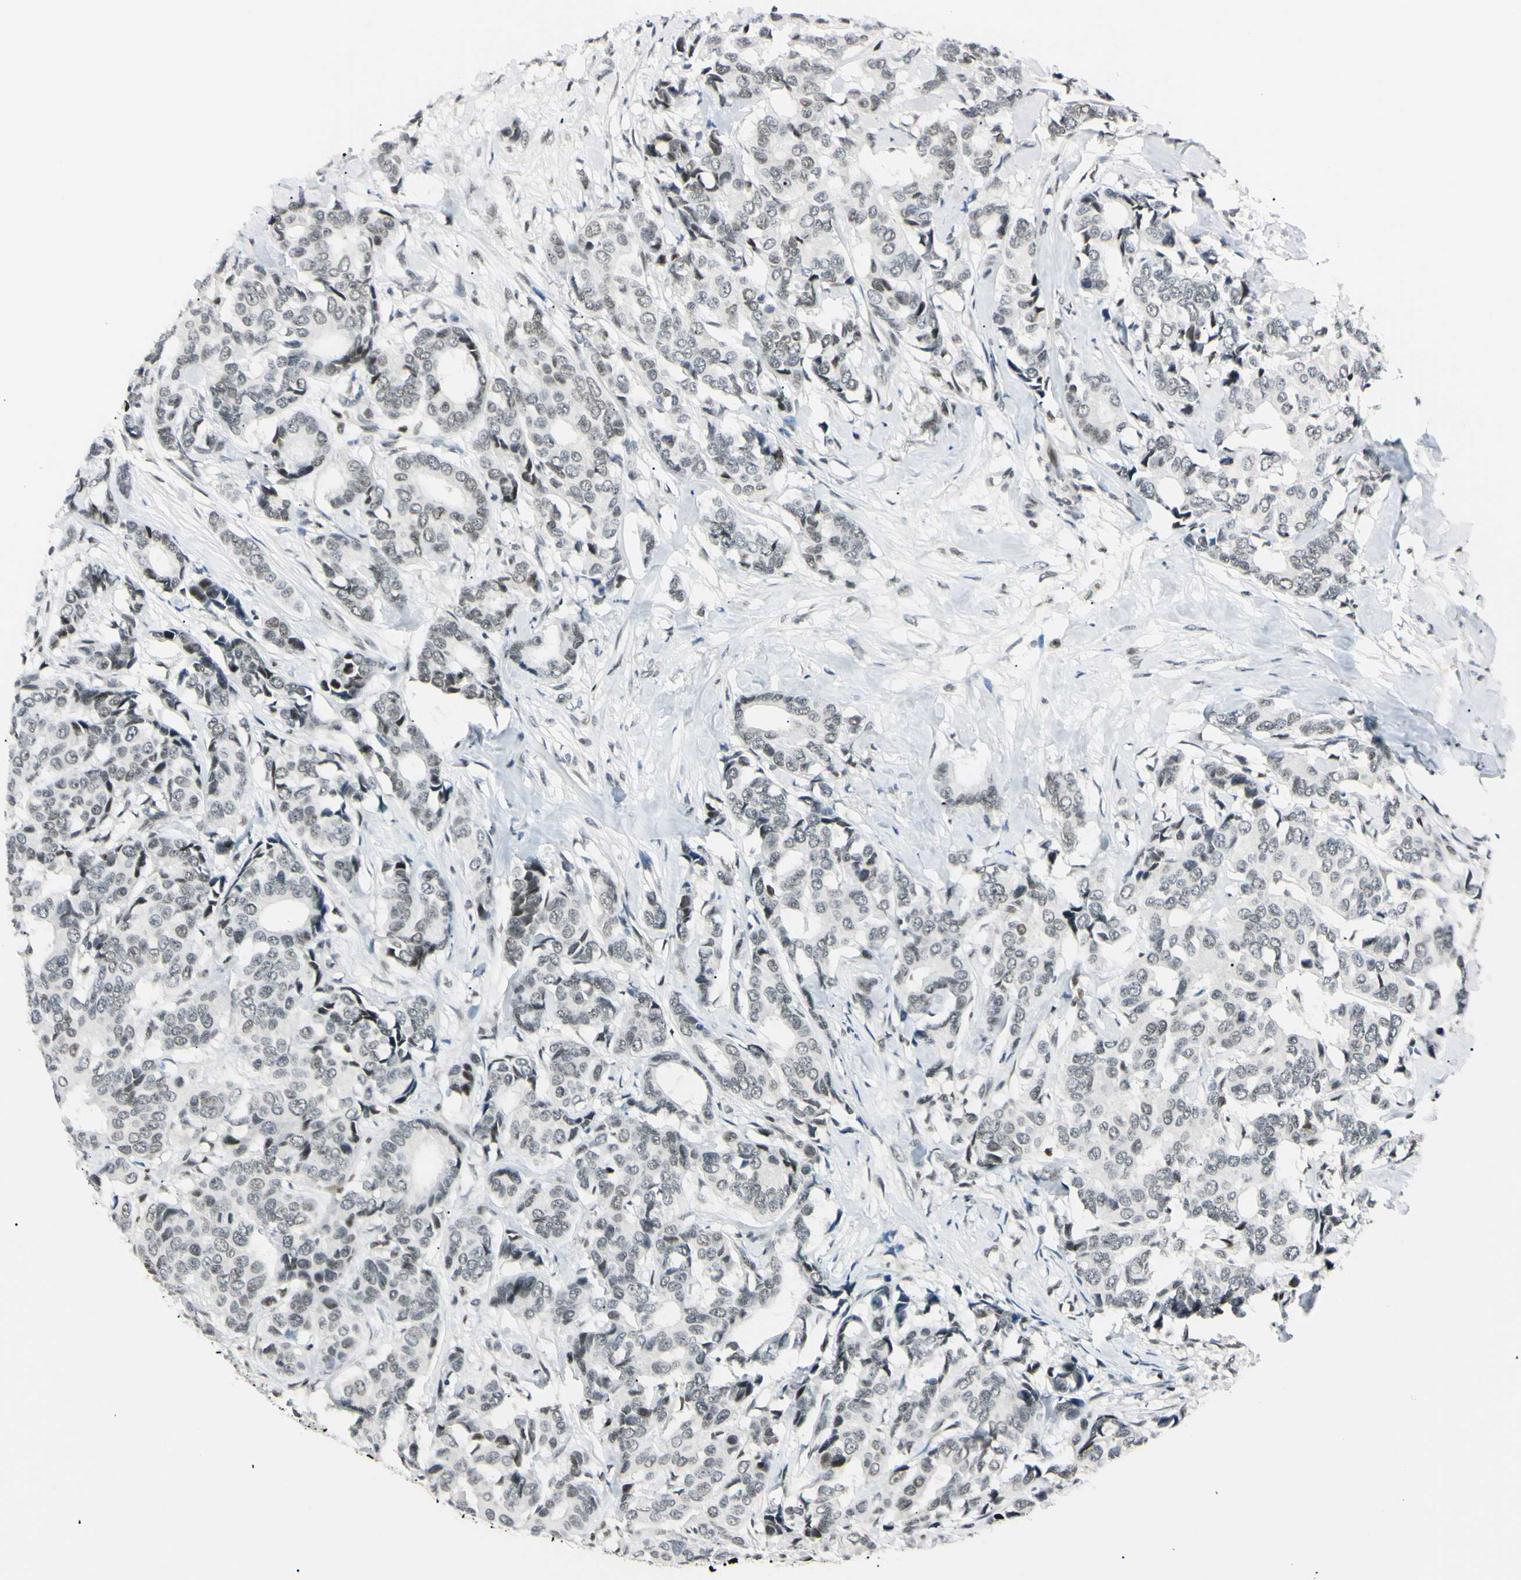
{"staining": {"intensity": "negative", "quantity": "none", "location": "none"}, "tissue": "breast cancer", "cell_type": "Tumor cells", "image_type": "cancer", "snomed": [{"axis": "morphology", "description": "Duct carcinoma"}, {"axis": "topography", "description": "Breast"}], "caption": "Immunohistochemistry (IHC) micrograph of neoplastic tissue: breast infiltrating ductal carcinoma stained with DAB demonstrates no significant protein expression in tumor cells. Nuclei are stained in blue.", "gene": "C1orf174", "patient": {"sex": "female", "age": 87}}